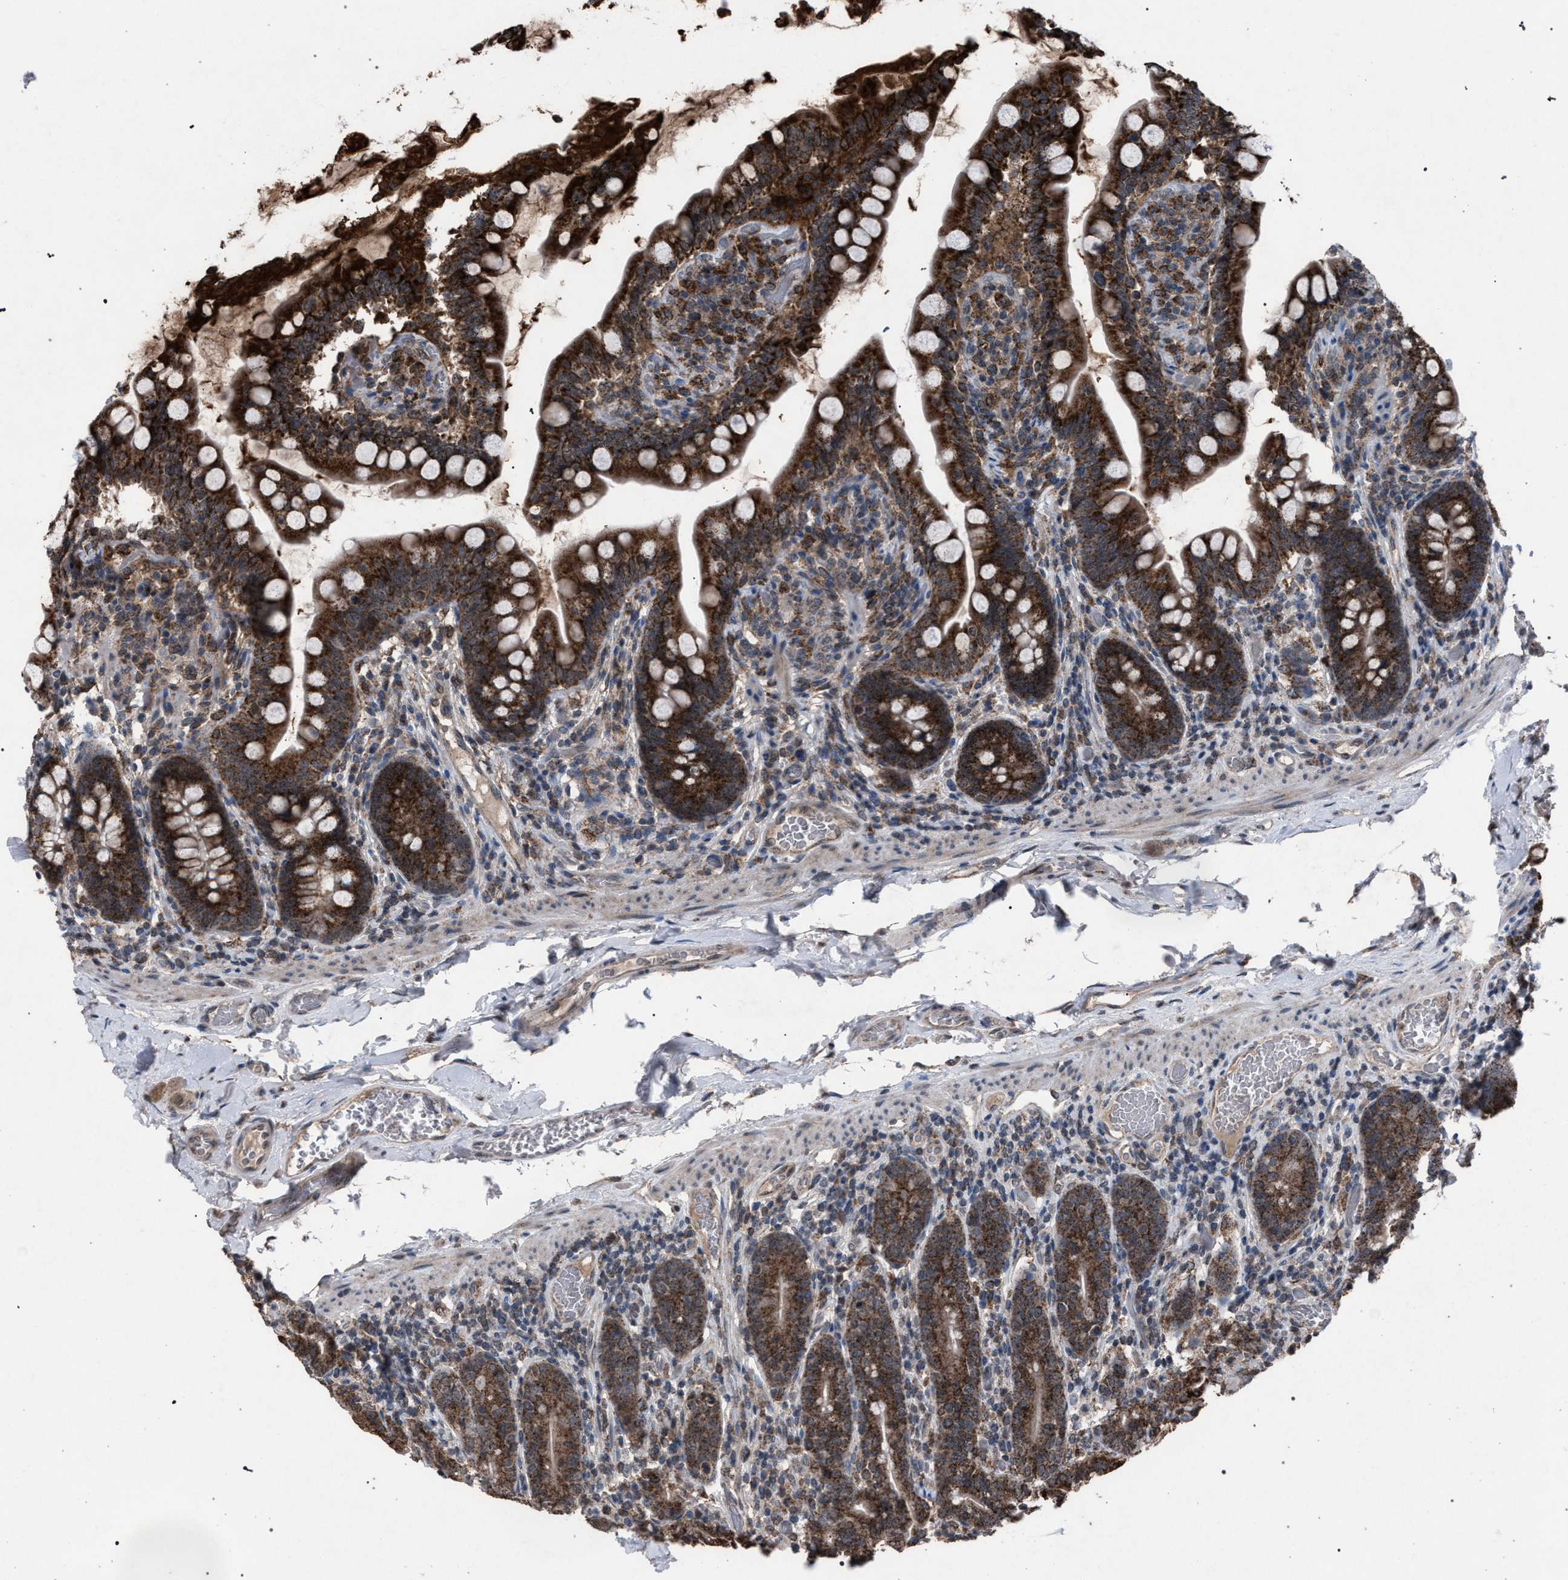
{"staining": {"intensity": "strong", "quantity": ">75%", "location": "cytoplasmic/membranous"}, "tissue": "small intestine", "cell_type": "Glandular cells", "image_type": "normal", "snomed": [{"axis": "morphology", "description": "Normal tissue, NOS"}, {"axis": "topography", "description": "Small intestine"}], "caption": "An image of small intestine stained for a protein shows strong cytoplasmic/membranous brown staining in glandular cells. The protein of interest is shown in brown color, while the nuclei are stained blue.", "gene": "HSD17B4", "patient": {"sex": "female", "age": 56}}